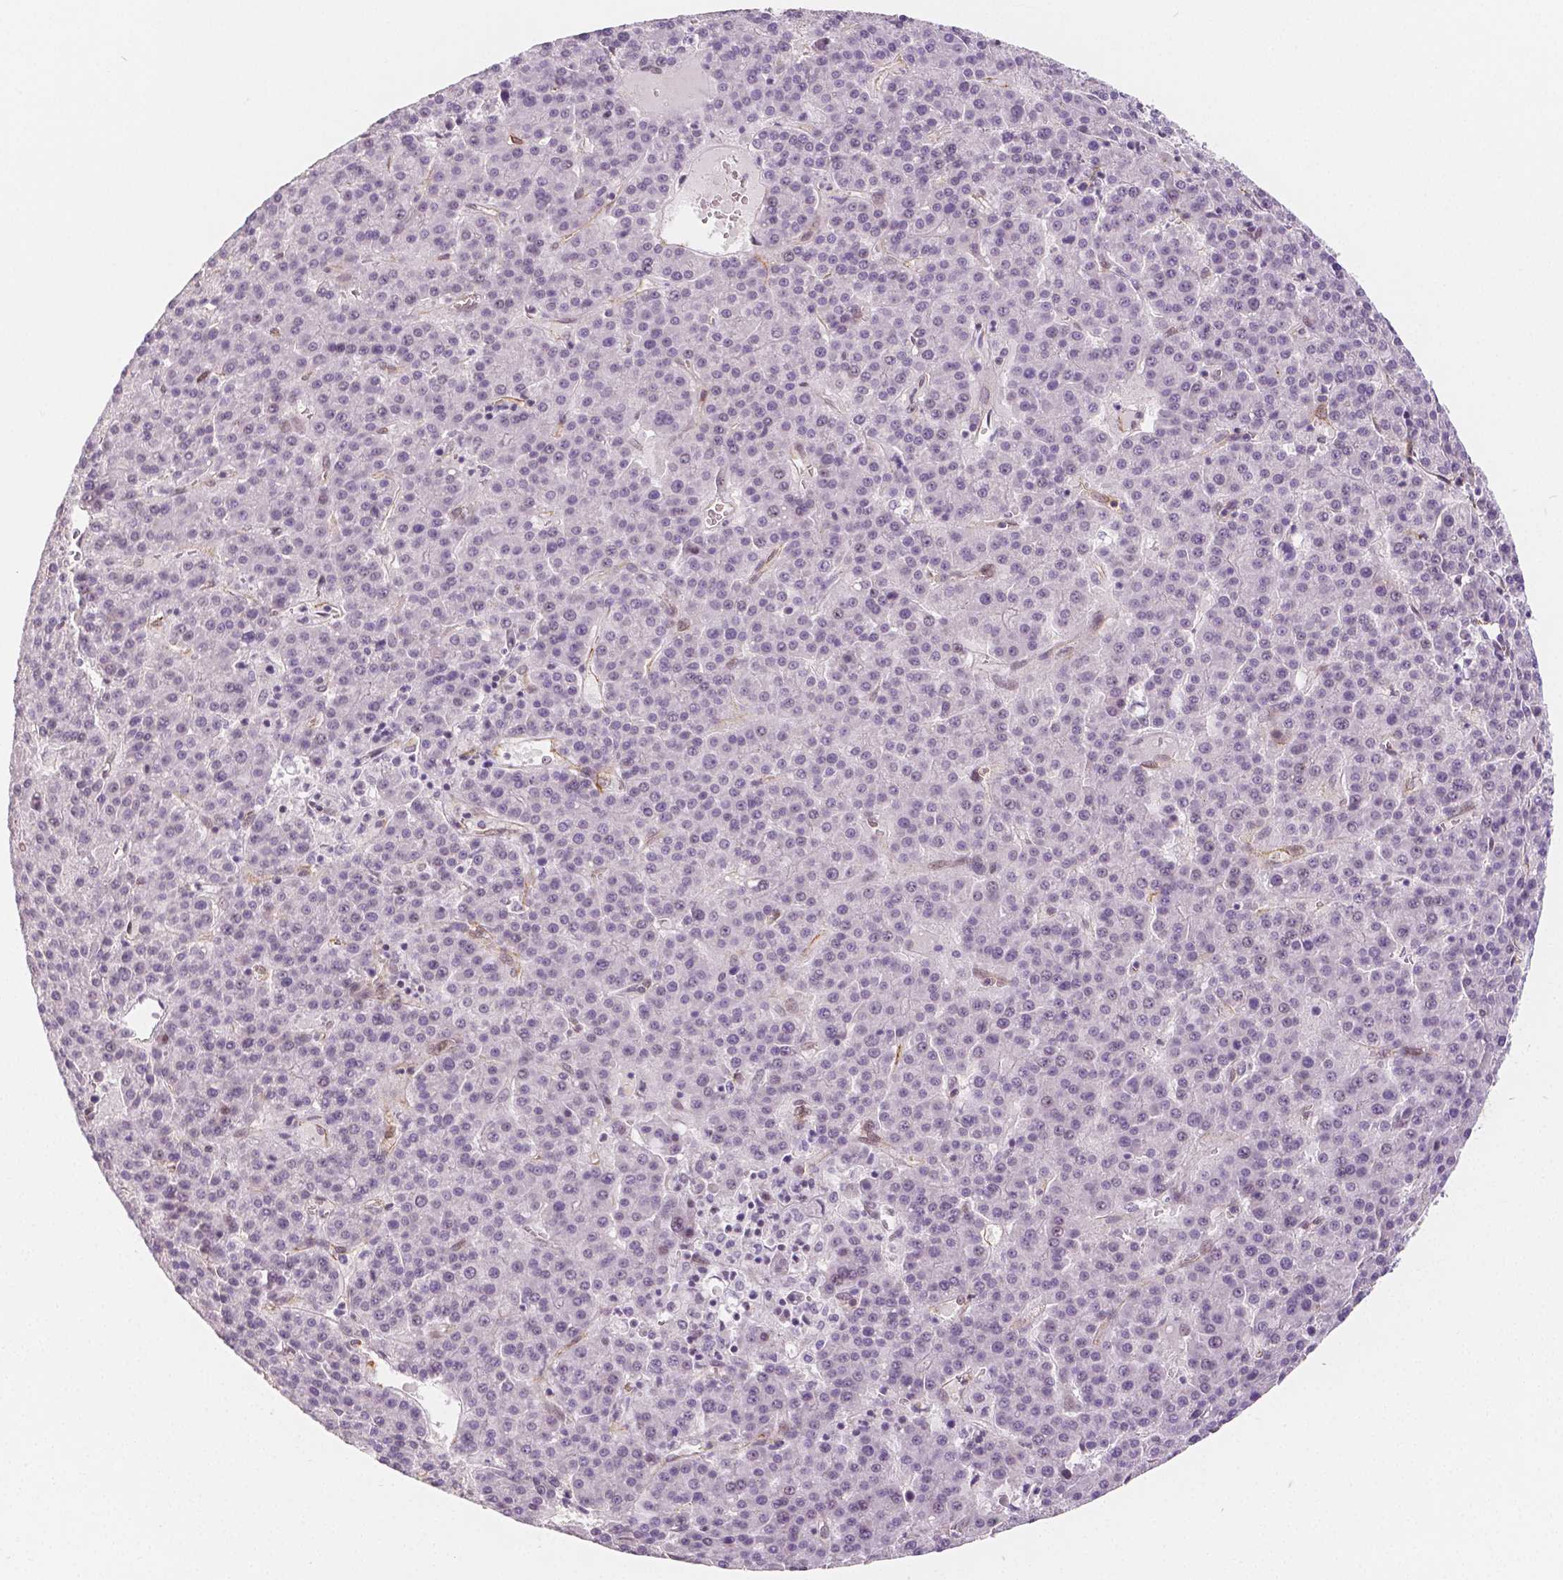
{"staining": {"intensity": "negative", "quantity": "none", "location": "none"}, "tissue": "liver cancer", "cell_type": "Tumor cells", "image_type": "cancer", "snomed": [{"axis": "morphology", "description": "Carcinoma, Hepatocellular, NOS"}, {"axis": "topography", "description": "Liver"}], "caption": "This is an immunohistochemistry photomicrograph of human hepatocellular carcinoma (liver). There is no positivity in tumor cells.", "gene": "KDM5B", "patient": {"sex": "female", "age": 58}}